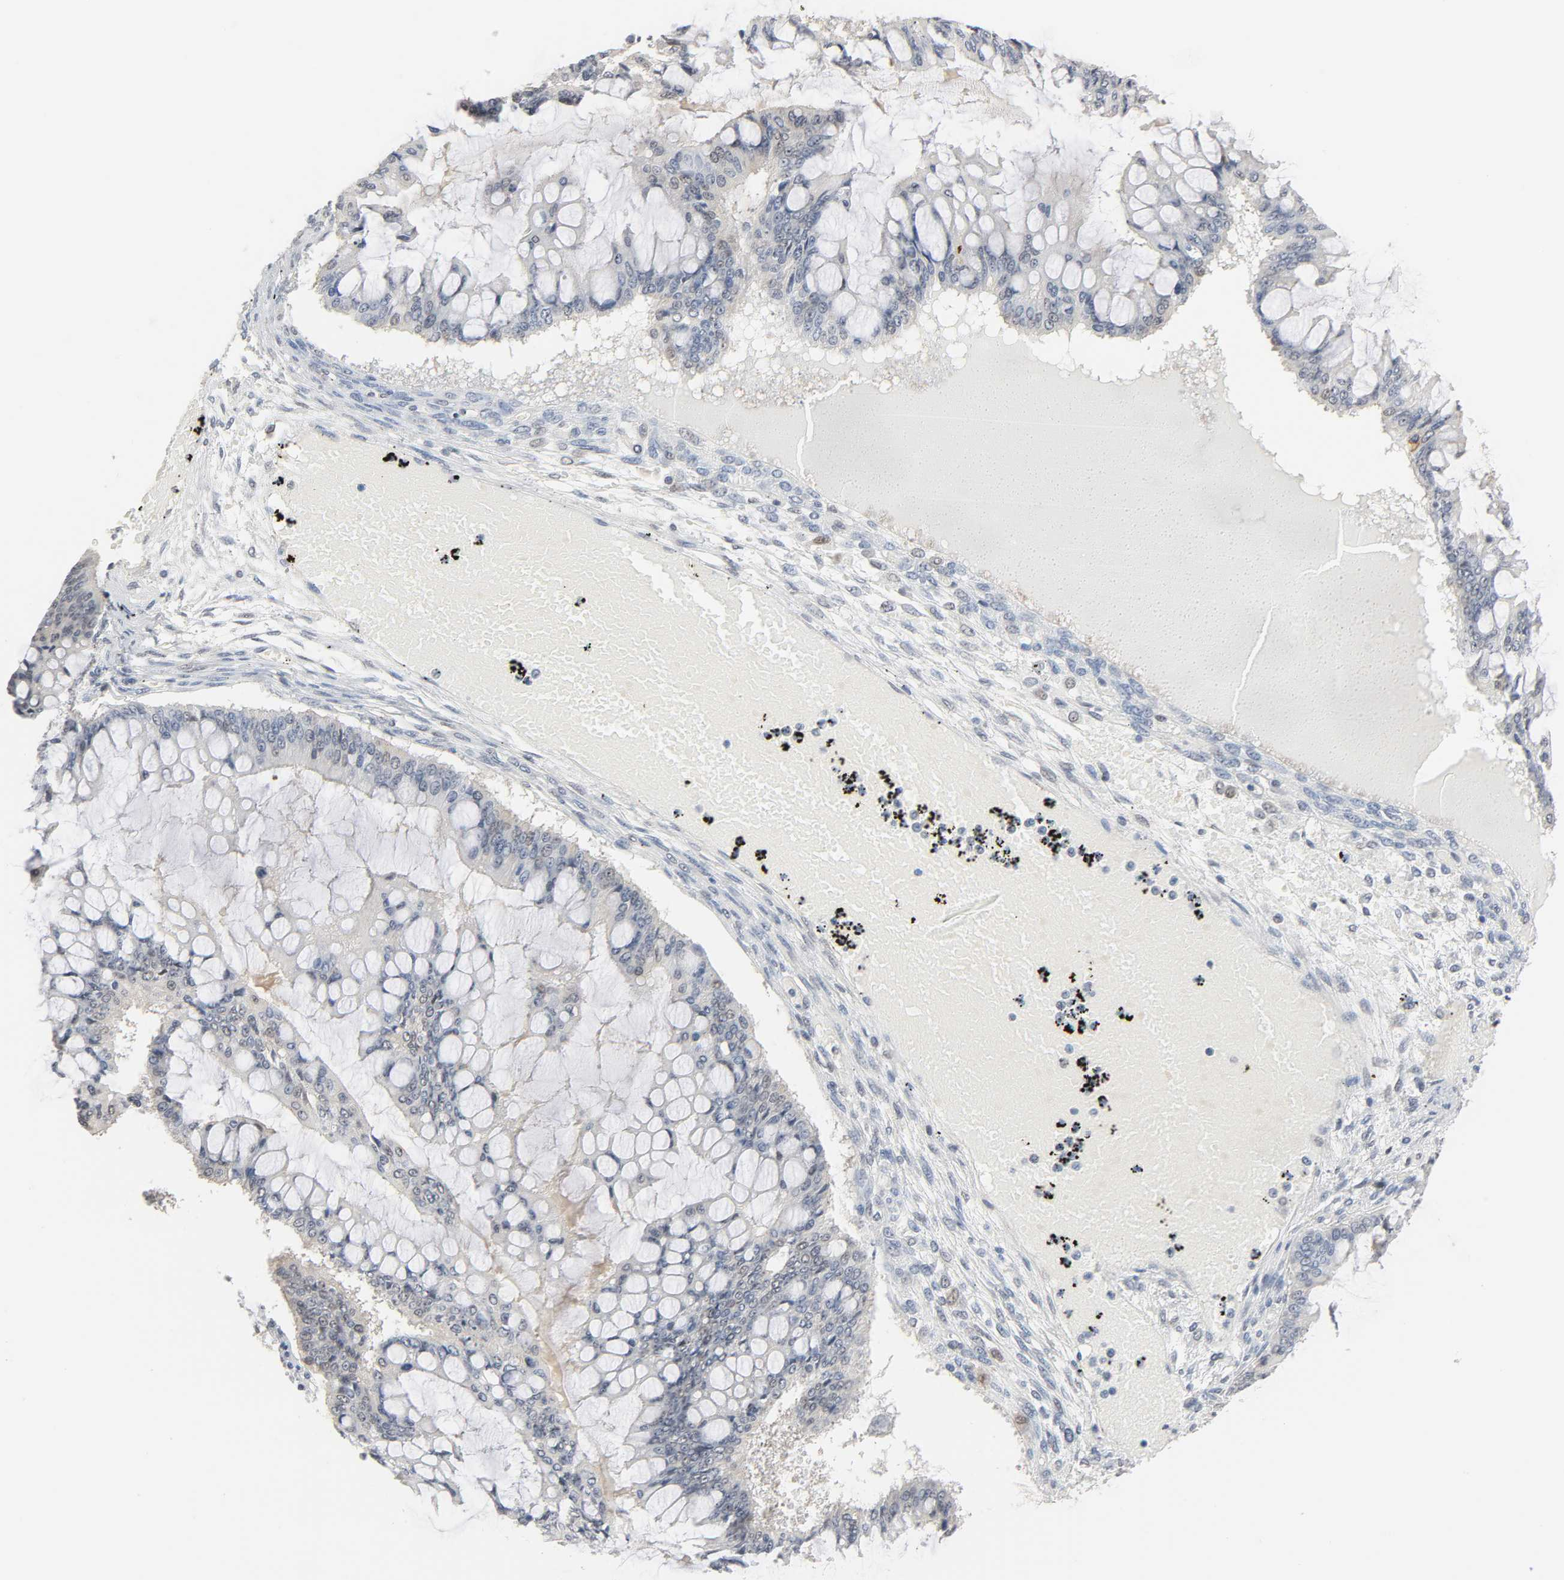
{"staining": {"intensity": "negative", "quantity": "none", "location": "none"}, "tissue": "ovarian cancer", "cell_type": "Tumor cells", "image_type": "cancer", "snomed": [{"axis": "morphology", "description": "Cystadenocarcinoma, mucinous, NOS"}, {"axis": "topography", "description": "Ovary"}], "caption": "A photomicrograph of human mucinous cystadenocarcinoma (ovarian) is negative for staining in tumor cells.", "gene": "ACSS2", "patient": {"sex": "female", "age": 73}}